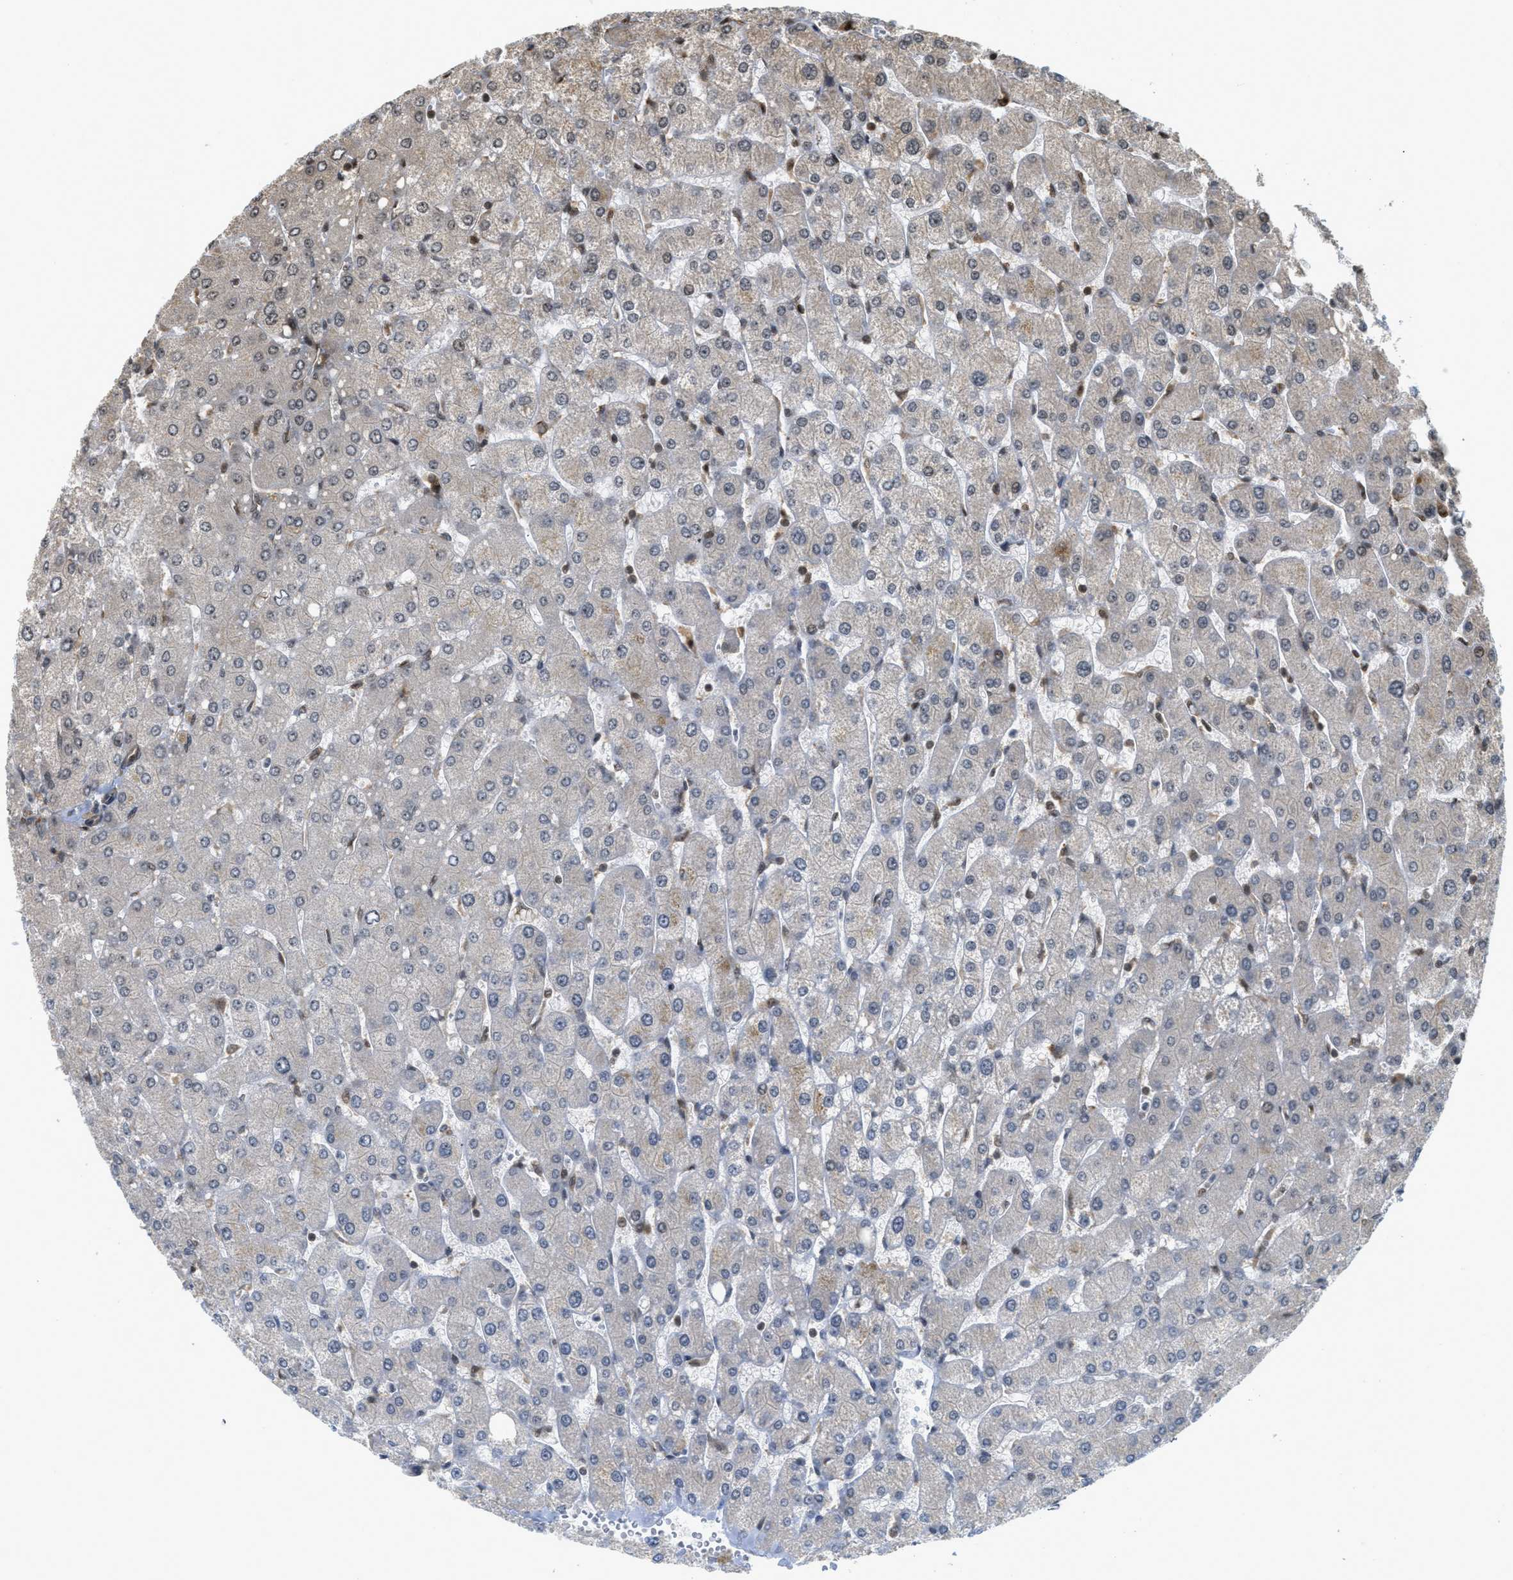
{"staining": {"intensity": "weak", "quantity": ">75%", "location": "cytoplasmic/membranous"}, "tissue": "liver", "cell_type": "Cholangiocytes", "image_type": "normal", "snomed": [{"axis": "morphology", "description": "Normal tissue, NOS"}, {"axis": "topography", "description": "Liver"}], "caption": "High-magnification brightfield microscopy of unremarkable liver stained with DAB (brown) and counterstained with hematoxylin (blue). cholangiocytes exhibit weak cytoplasmic/membranous positivity is seen in about>75% of cells. Immunohistochemistry stains the protein of interest in brown and the nuclei are stained blue.", "gene": "TACC1", "patient": {"sex": "male", "age": 55}}